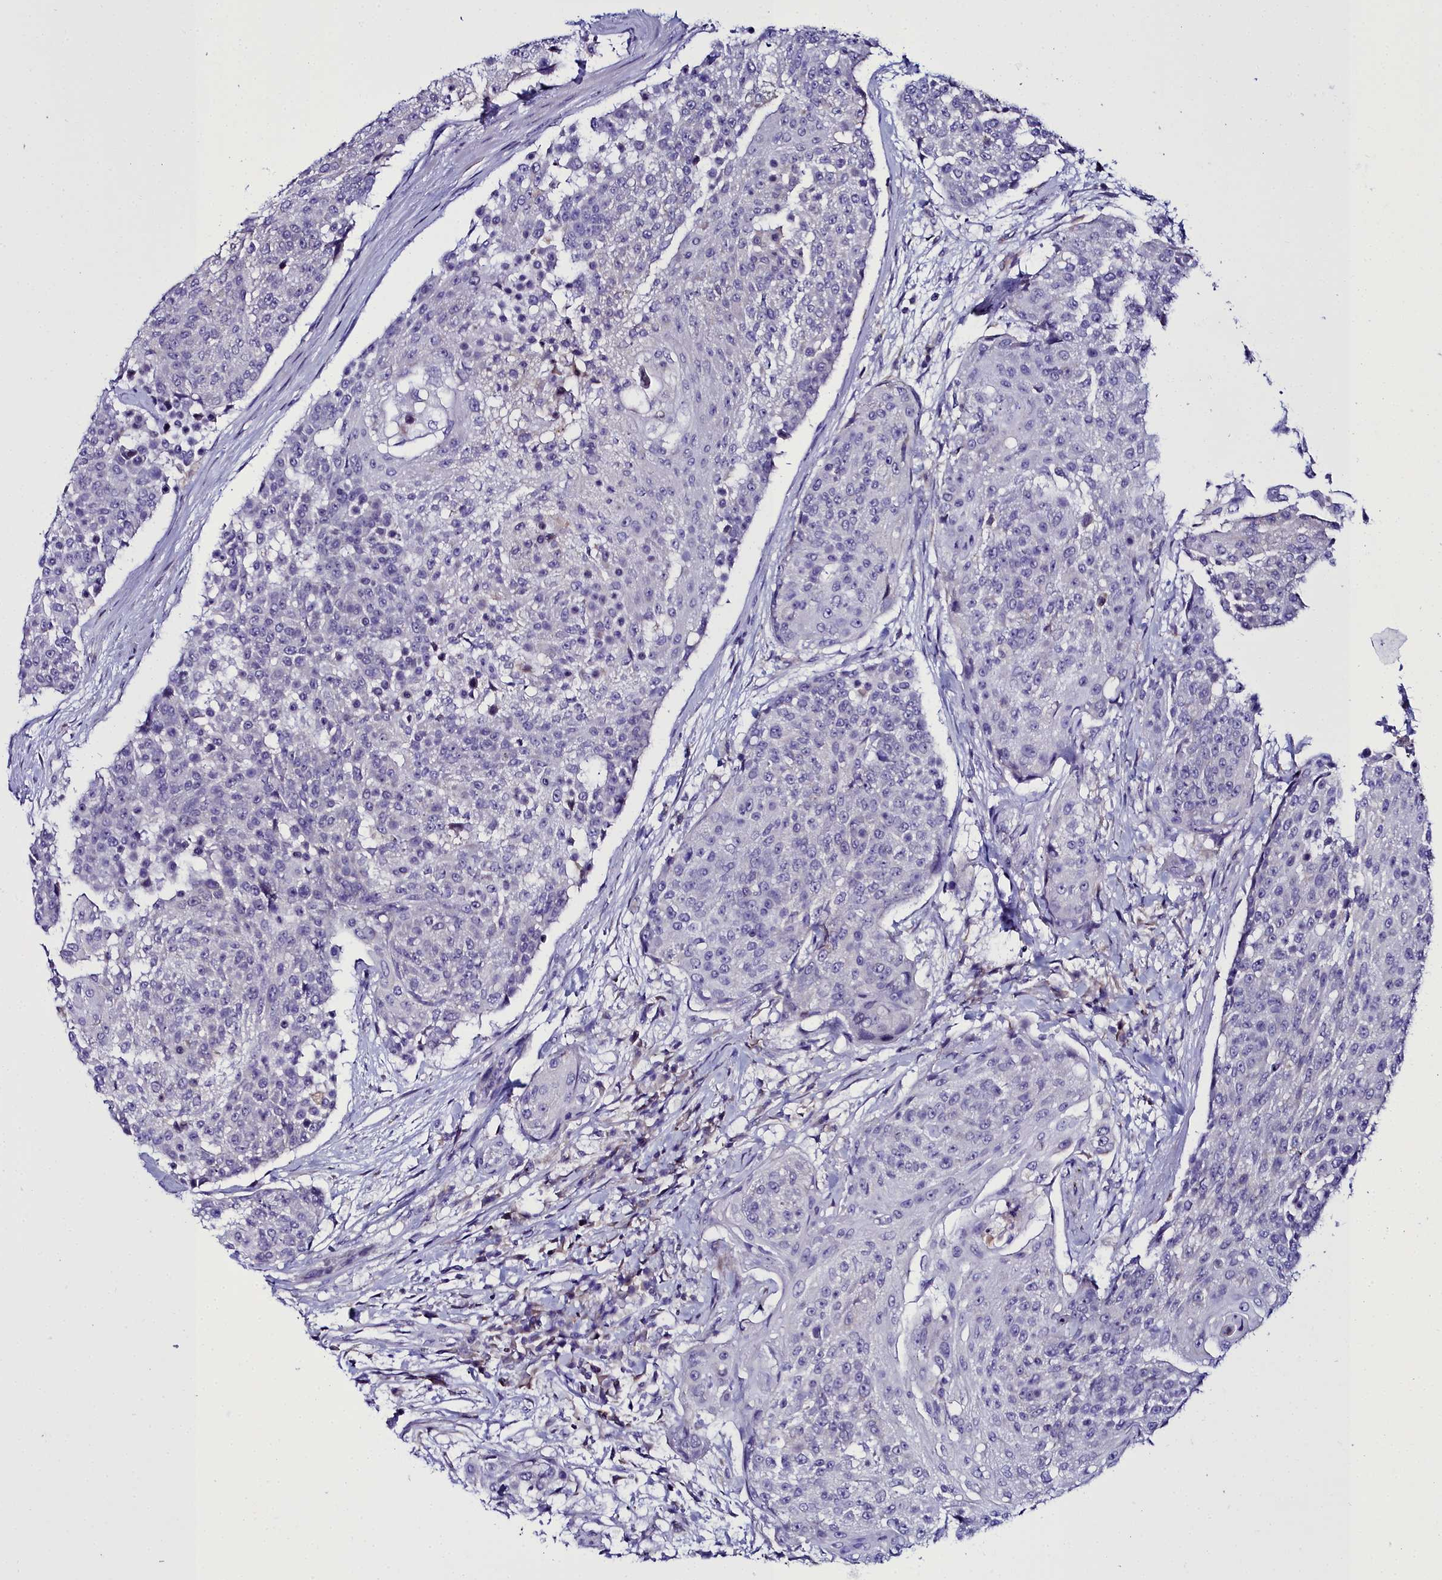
{"staining": {"intensity": "negative", "quantity": "none", "location": "none"}, "tissue": "urothelial cancer", "cell_type": "Tumor cells", "image_type": "cancer", "snomed": [{"axis": "morphology", "description": "Urothelial carcinoma, High grade"}, {"axis": "topography", "description": "Urinary bladder"}], "caption": "The photomicrograph reveals no significant staining in tumor cells of urothelial cancer.", "gene": "ELAPOR2", "patient": {"sex": "female", "age": 63}}